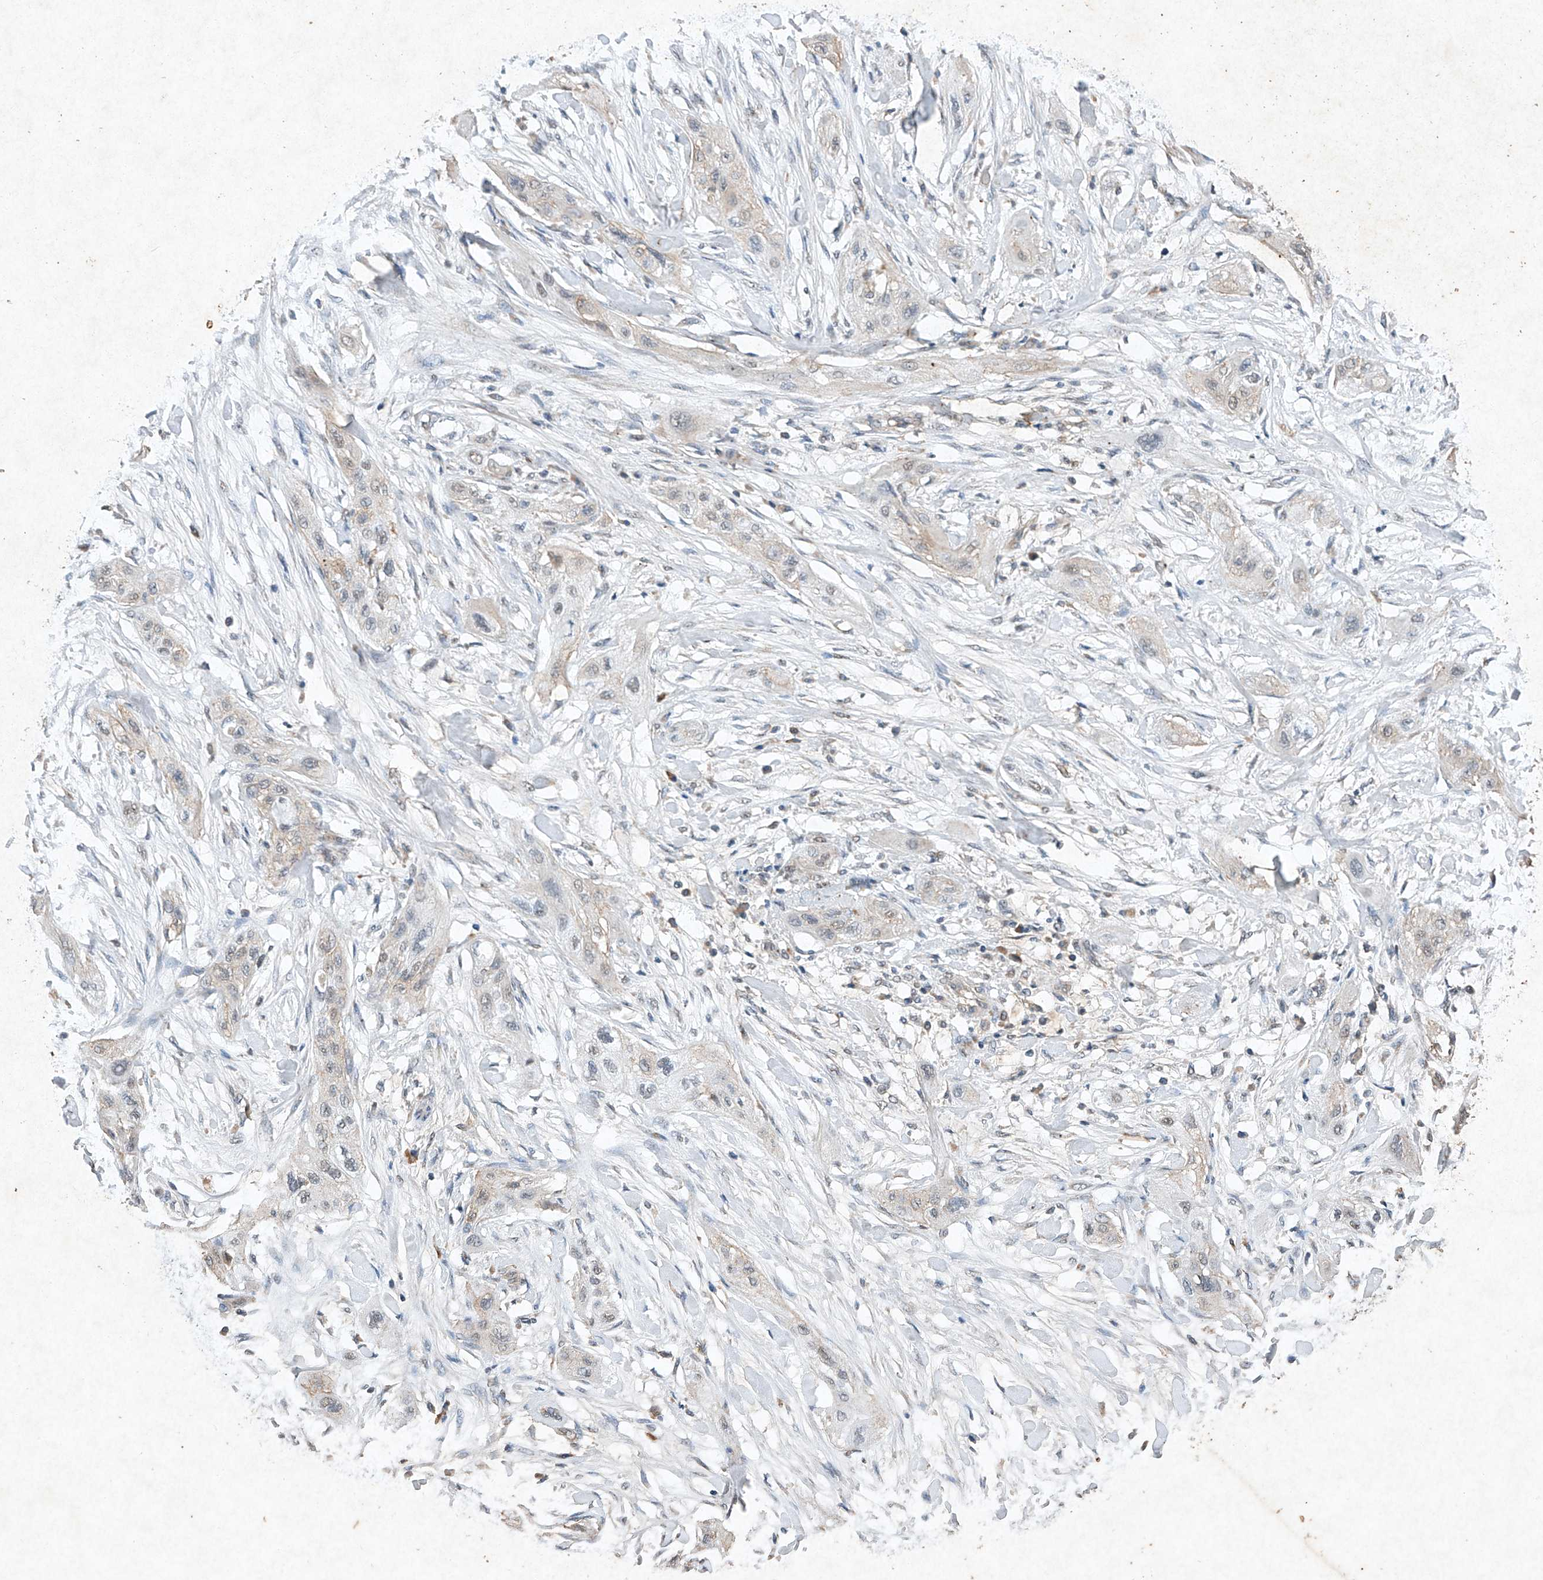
{"staining": {"intensity": "negative", "quantity": "none", "location": "none"}, "tissue": "lung cancer", "cell_type": "Tumor cells", "image_type": "cancer", "snomed": [{"axis": "morphology", "description": "Squamous cell carcinoma, NOS"}, {"axis": "topography", "description": "Lung"}], "caption": "IHC of human lung cancer (squamous cell carcinoma) demonstrates no expression in tumor cells. (Stains: DAB immunohistochemistry with hematoxylin counter stain, Microscopy: brightfield microscopy at high magnification).", "gene": "STK3", "patient": {"sex": "female", "age": 47}}